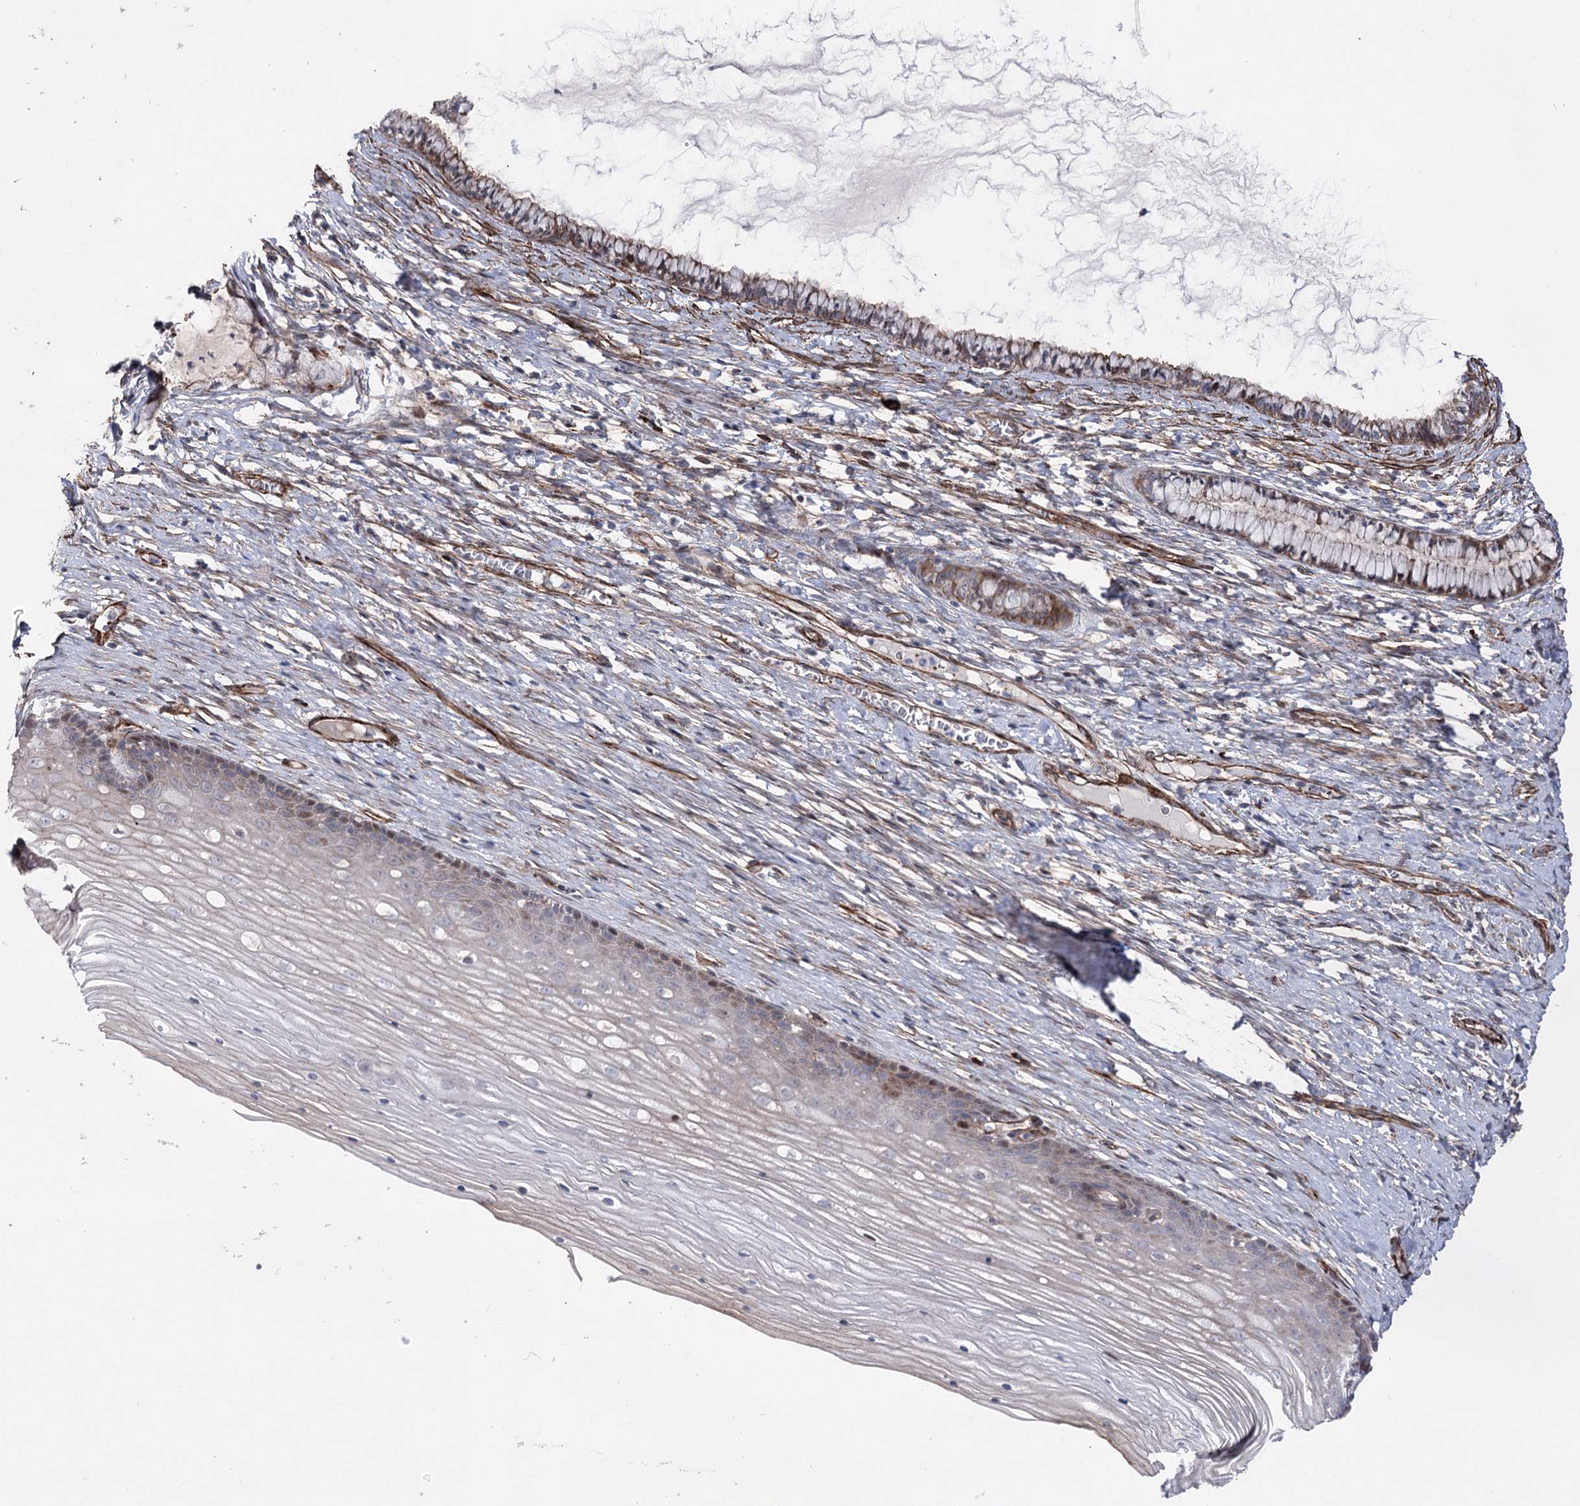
{"staining": {"intensity": "moderate", "quantity": "<25%", "location": "cytoplasmic/membranous,nuclear"}, "tissue": "cervix", "cell_type": "Glandular cells", "image_type": "normal", "snomed": [{"axis": "morphology", "description": "Normal tissue, NOS"}, {"axis": "topography", "description": "Cervix"}], "caption": "Cervix stained with DAB (3,3'-diaminobenzidine) immunohistochemistry reveals low levels of moderate cytoplasmic/membranous,nuclear staining in about <25% of glandular cells. (Brightfield microscopy of DAB IHC at high magnification).", "gene": "ARHGAP20", "patient": {"sex": "female", "age": 42}}